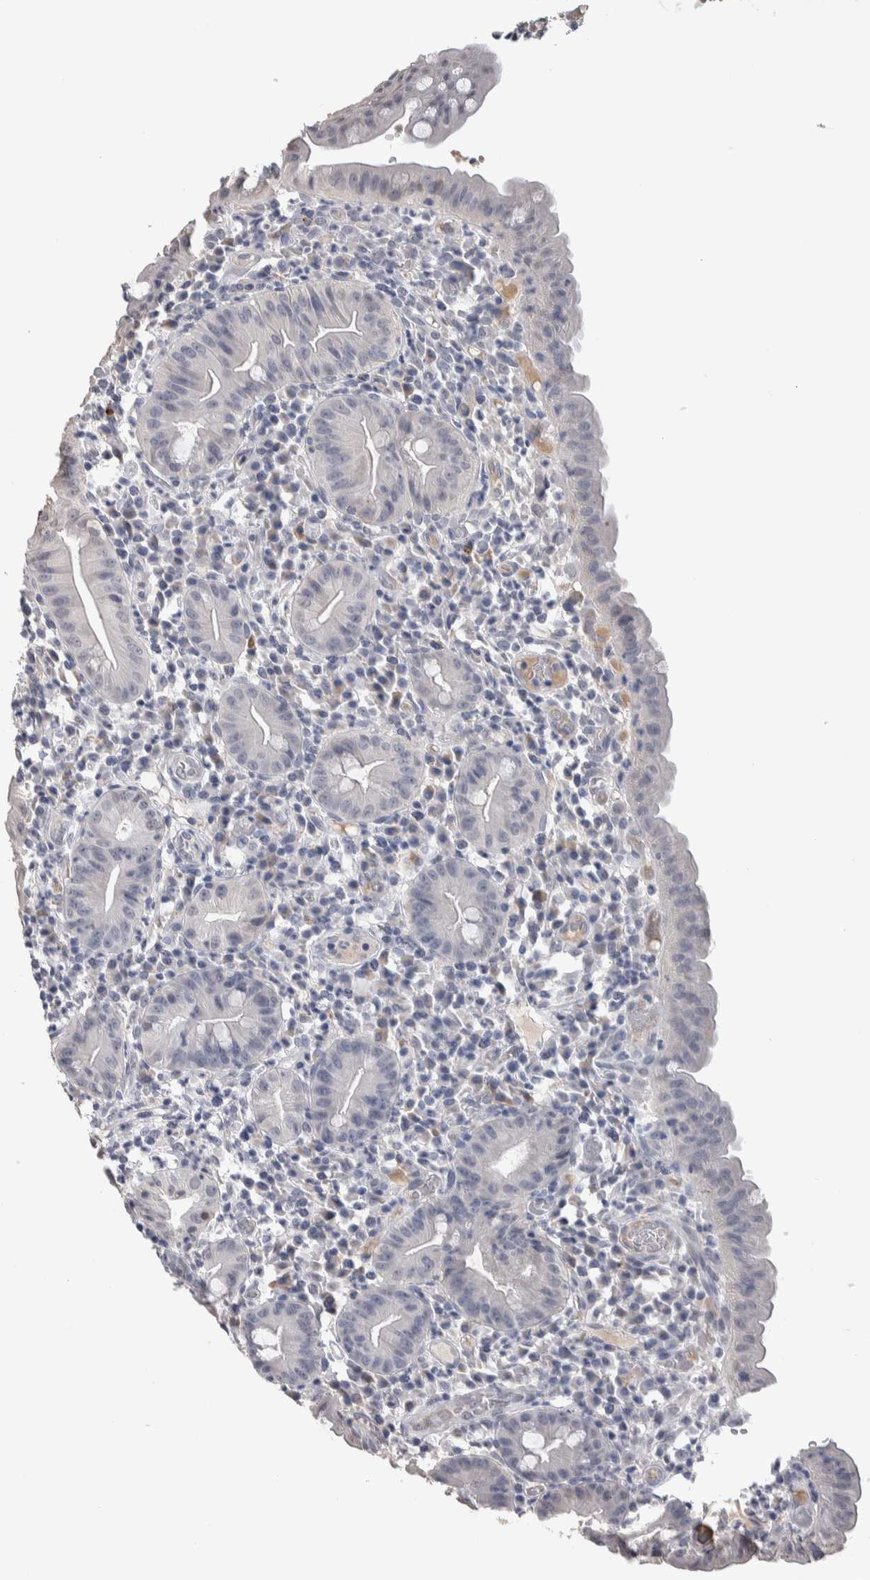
{"staining": {"intensity": "weak", "quantity": "<25%", "location": "cytoplasmic/membranous"}, "tissue": "duodenum", "cell_type": "Glandular cells", "image_type": "normal", "snomed": [{"axis": "morphology", "description": "Normal tissue, NOS"}, {"axis": "topography", "description": "Duodenum"}], "caption": "Immunohistochemical staining of normal duodenum reveals no significant staining in glandular cells.", "gene": "TMEM102", "patient": {"sex": "male", "age": 50}}